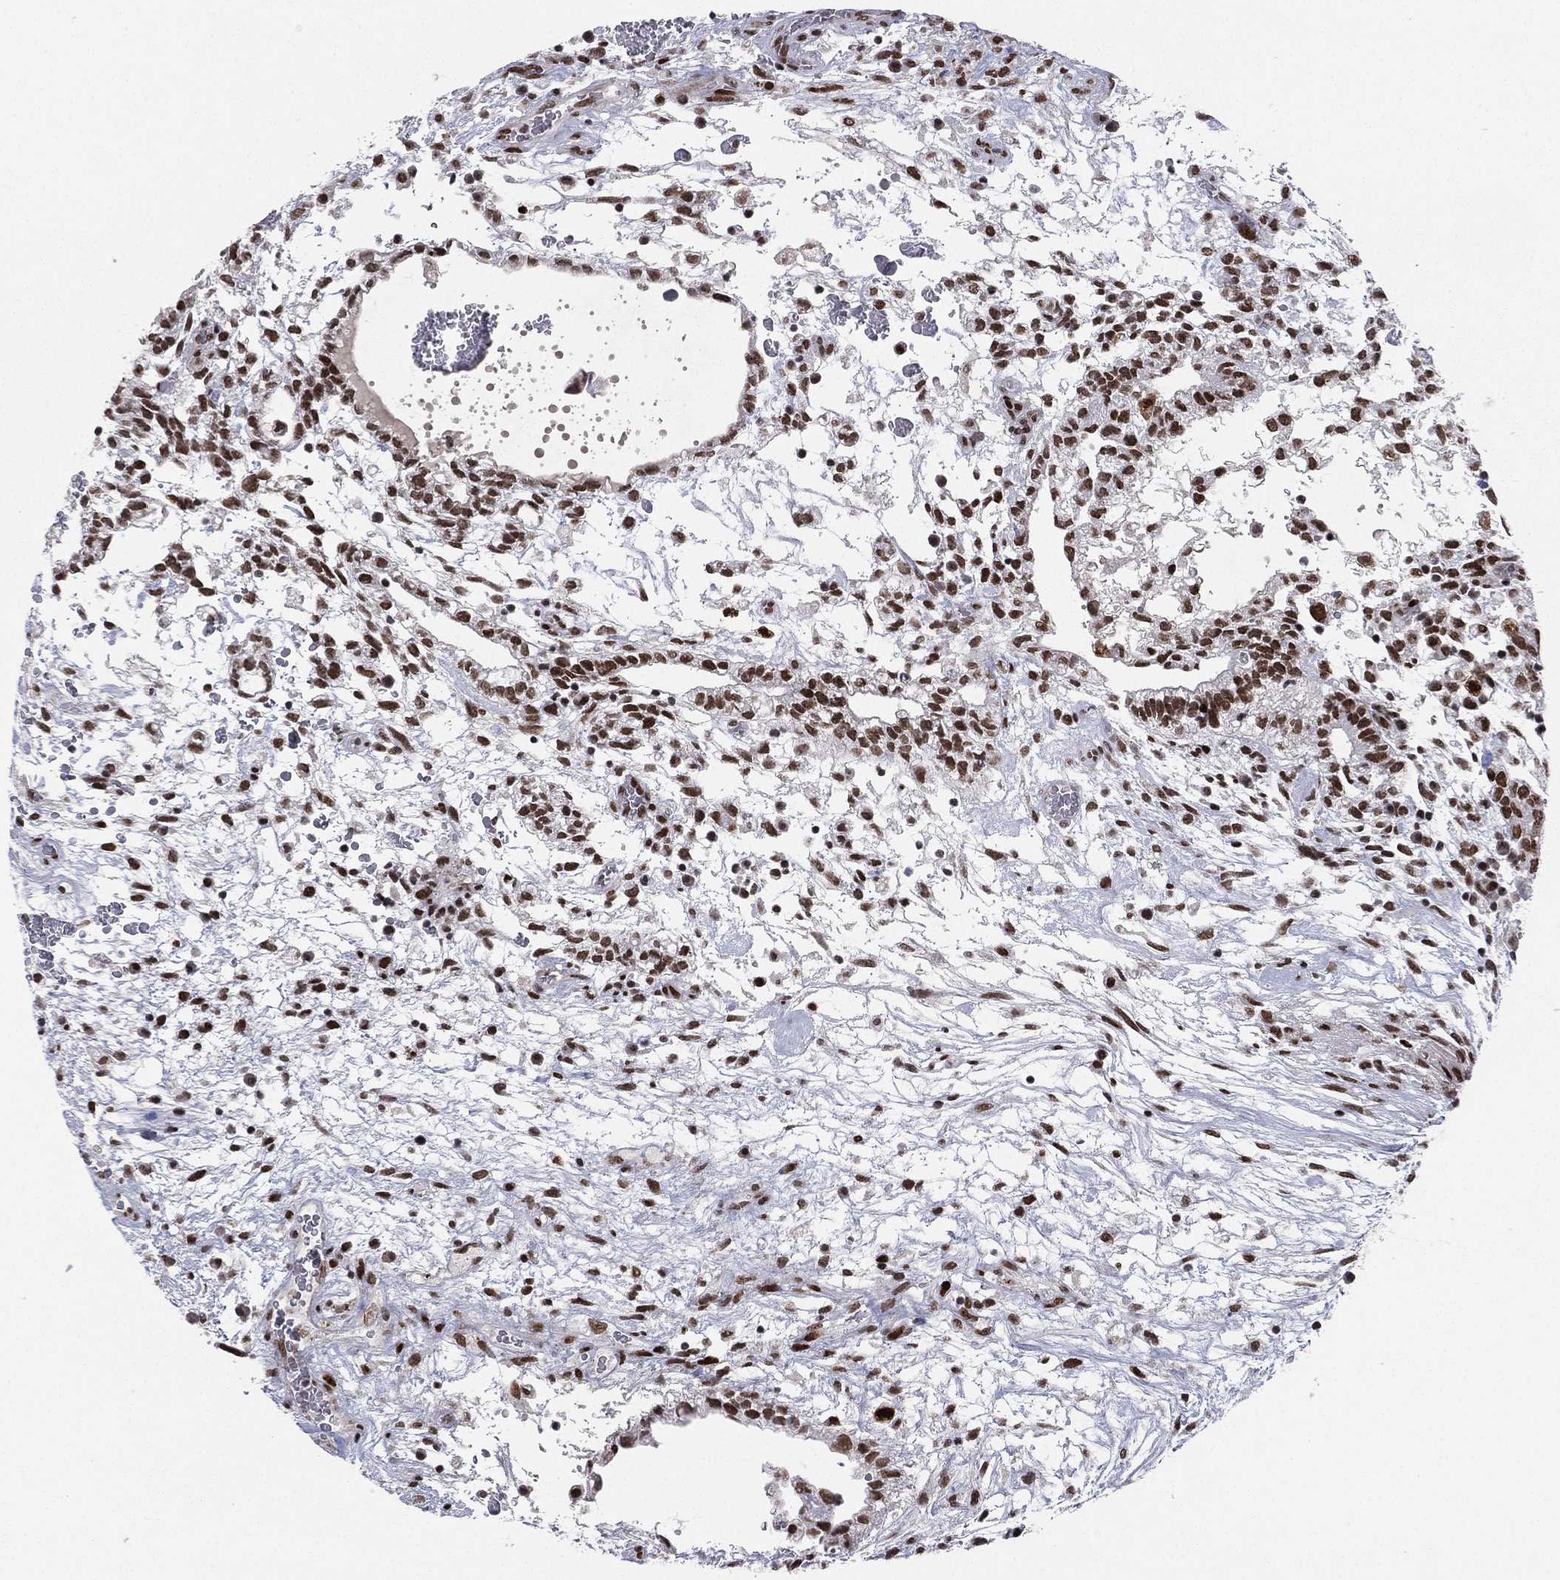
{"staining": {"intensity": "strong", "quantity": ">75%", "location": "nuclear"}, "tissue": "testis cancer", "cell_type": "Tumor cells", "image_type": "cancer", "snomed": [{"axis": "morphology", "description": "Normal tissue, NOS"}, {"axis": "morphology", "description": "Carcinoma, Embryonal, NOS"}, {"axis": "topography", "description": "Testis"}], "caption": "Strong nuclear positivity is seen in about >75% of tumor cells in embryonal carcinoma (testis).", "gene": "RTF1", "patient": {"sex": "male", "age": 32}}